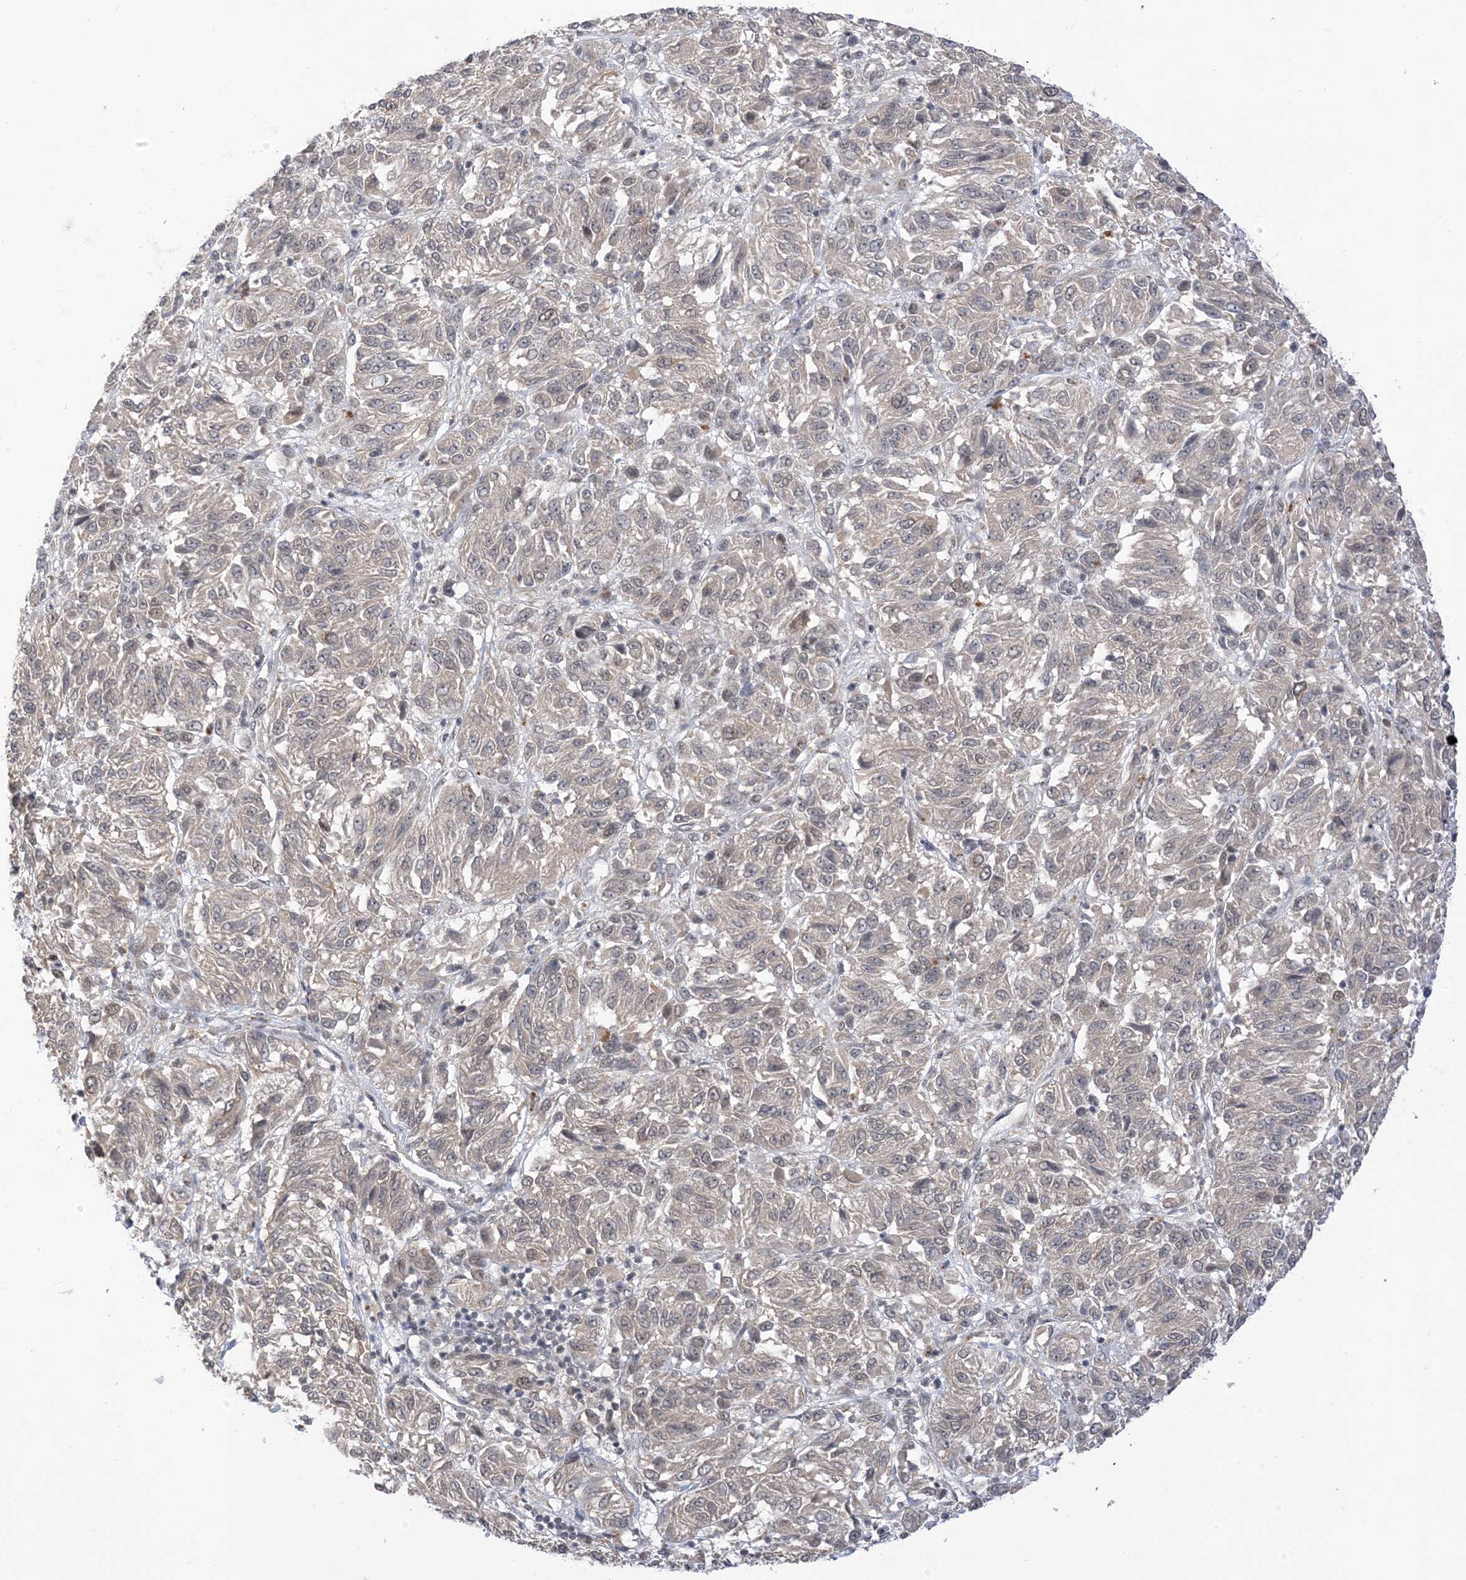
{"staining": {"intensity": "negative", "quantity": "none", "location": "none"}, "tissue": "melanoma", "cell_type": "Tumor cells", "image_type": "cancer", "snomed": [{"axis": "morphology", "description": "Malignant melanoma, Metastatic site"}, {"axis": "topography", "description": "Lung"}], "caption": "An IHC image of melanoma is shown. There is no staining in tumor cells of melanoma.", "gene": "RANBP9", "patient": {"sex": "male", "age": 64}}